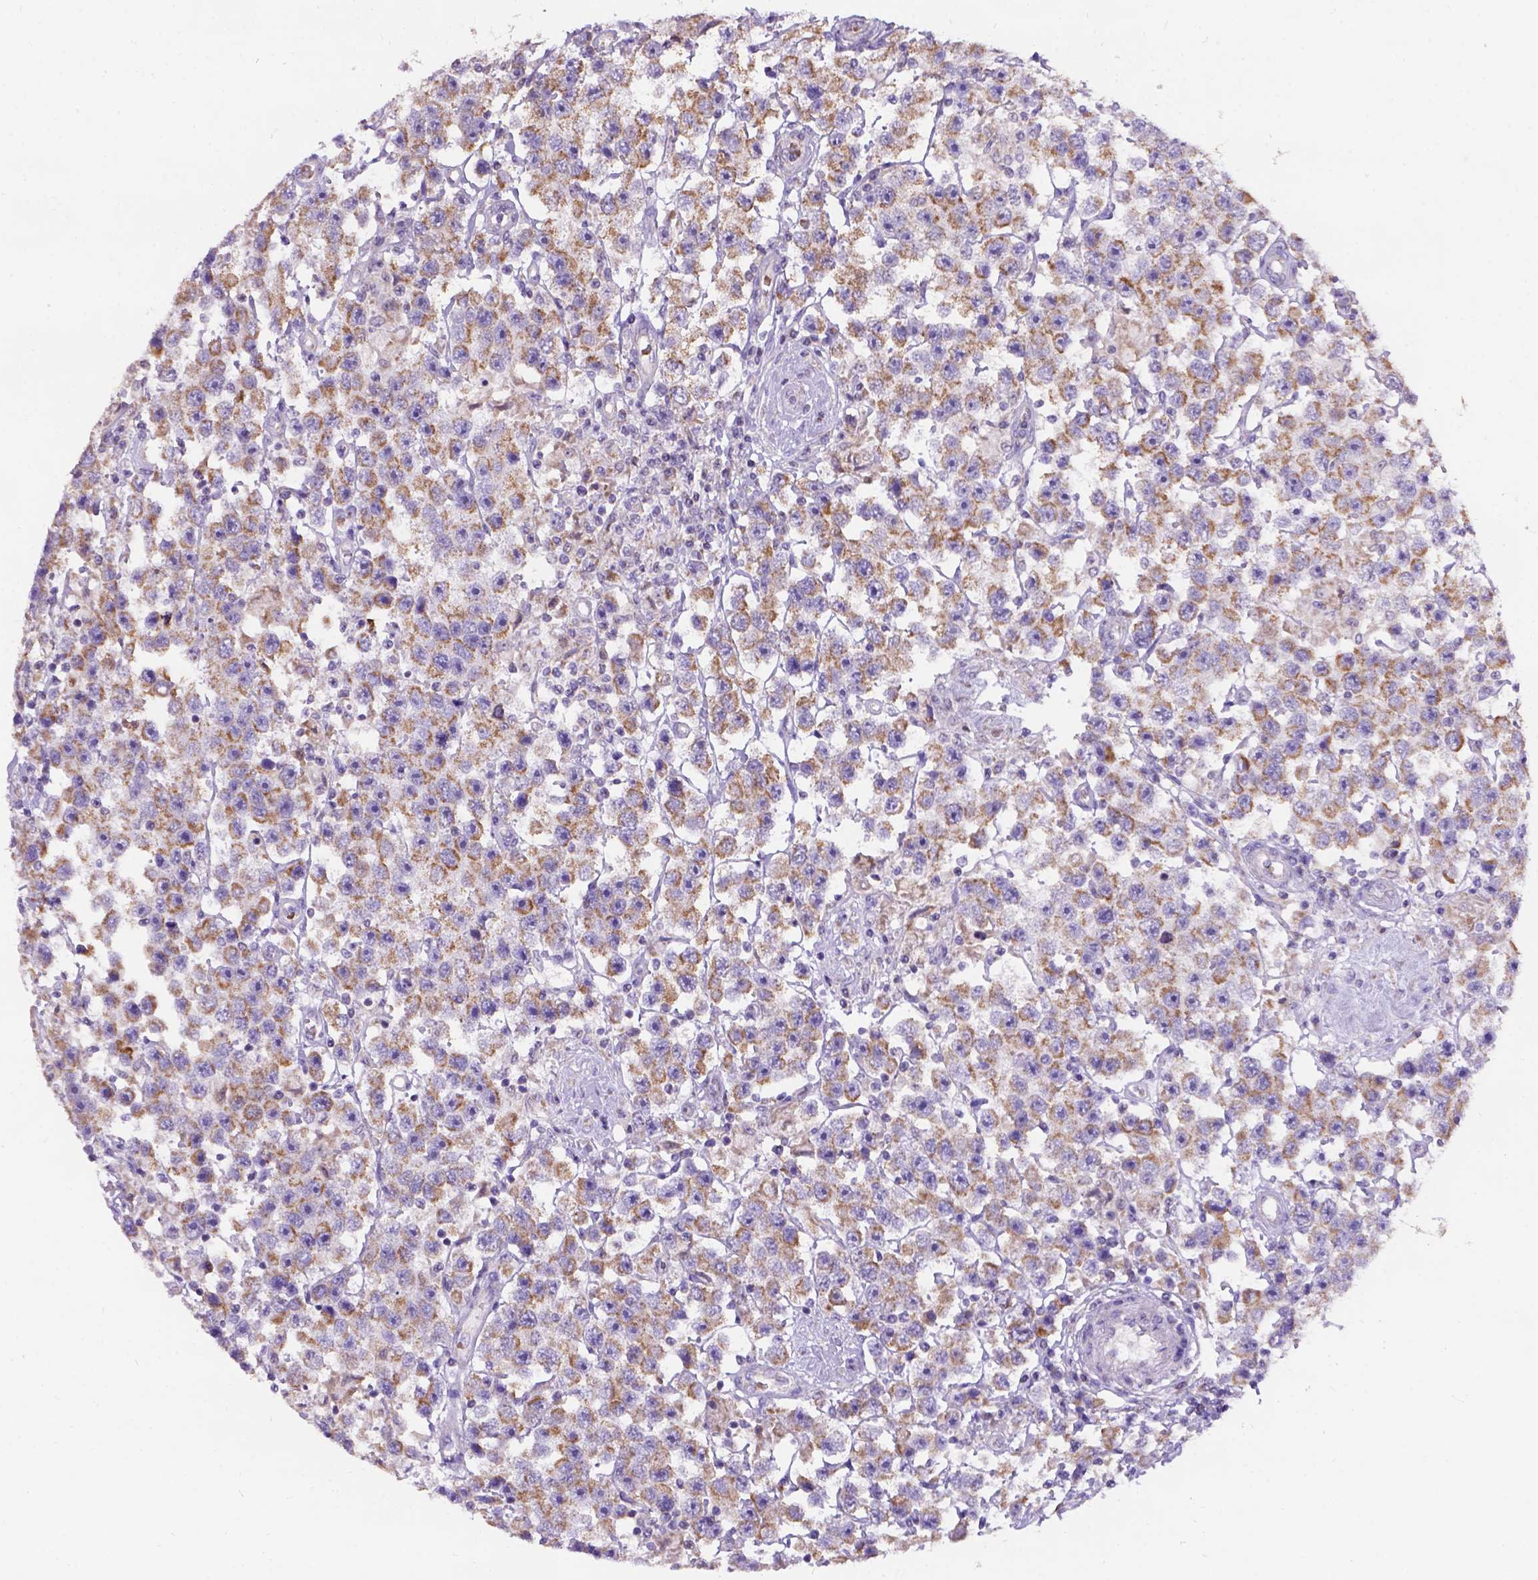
{"staining": {"intensity": "moderate", "quantity": ">75%", "location": "cytoplasmic/membranous"}, "tissue": "testis cancer", "cell_type": "Tumor cells", "image_type": "cancer", "snomed": [{"axis": "morphology", "description": "Seminoma, NOS"}, {"axis": "topography", "description": "Testis"}], "caption": "The photomicrograph demonstrates immunohistochemical staining of testis cancer. There is moderate cytoplasmic/membranous expression is identified in approximately >75% of tumor cells. Nuclei are stained in blue.", "gene": "L2HGDH", "patient": {"sex": "male", "age": 45}}